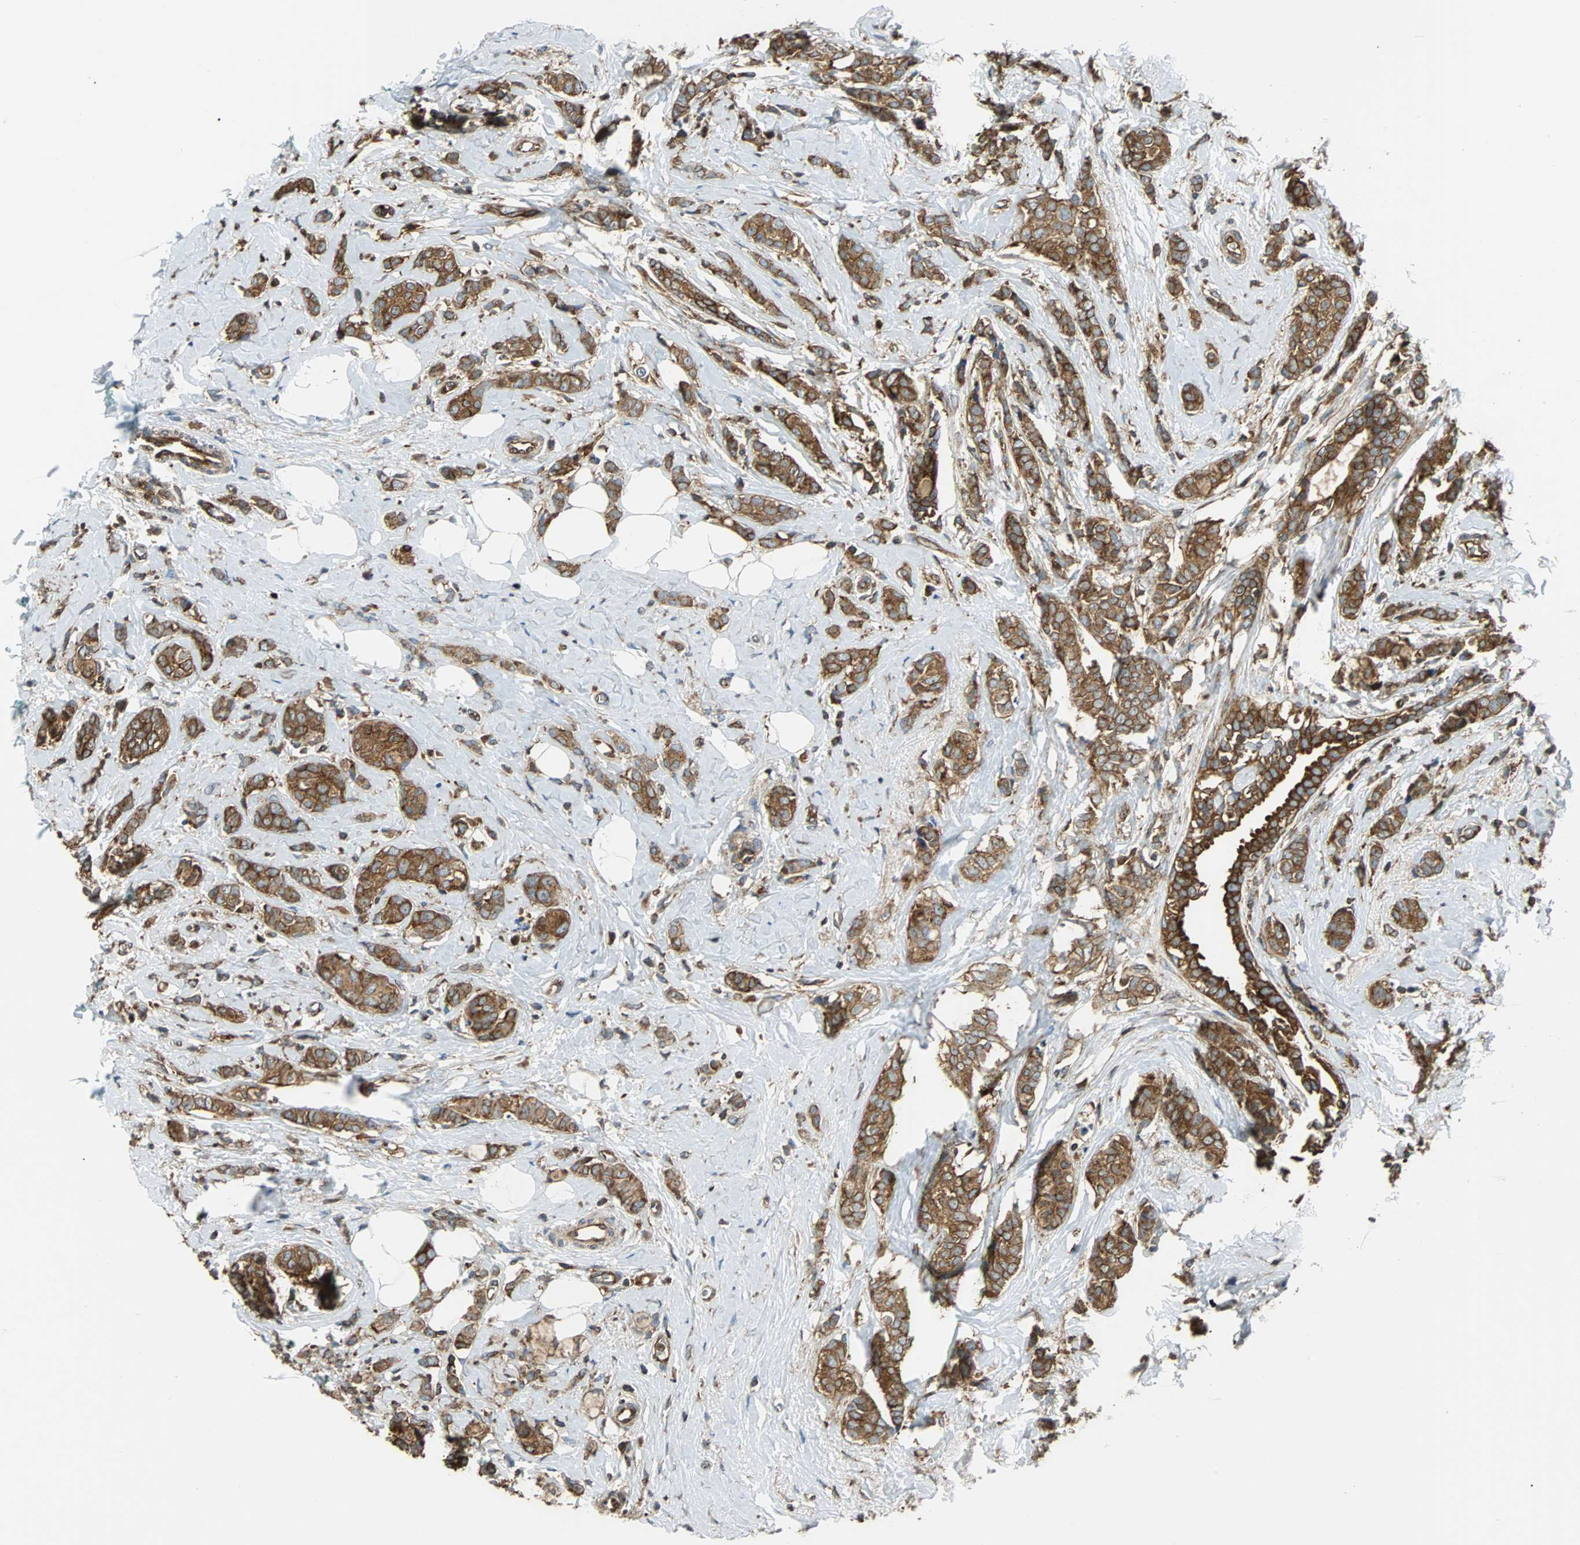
{"staining": {"intensity": "strong", "quantity": ">75%", "location": "cytoplasmic/membranous"}, "tissue": "breast cancer", "cell_type": "Tumor cells", "image_type": "cancer", "snomed": [{"axis": "morphology", "description": "Lobular carcinoma"}, {"axis": "topography", "description": "Breast"}], "caption": "Immunohistochemistry (DAB (3,3'-diaminobenzidine)) staining of breast lobular carcinoma demonstrates strong cytoplasmic/membranous protein staining in approximately >75% of tumor cells. (brown staining indicates protein expression, while blue staining denotes nuclei).", "gene": "RELA", "patient": {"sex": "female", "age": 60}}